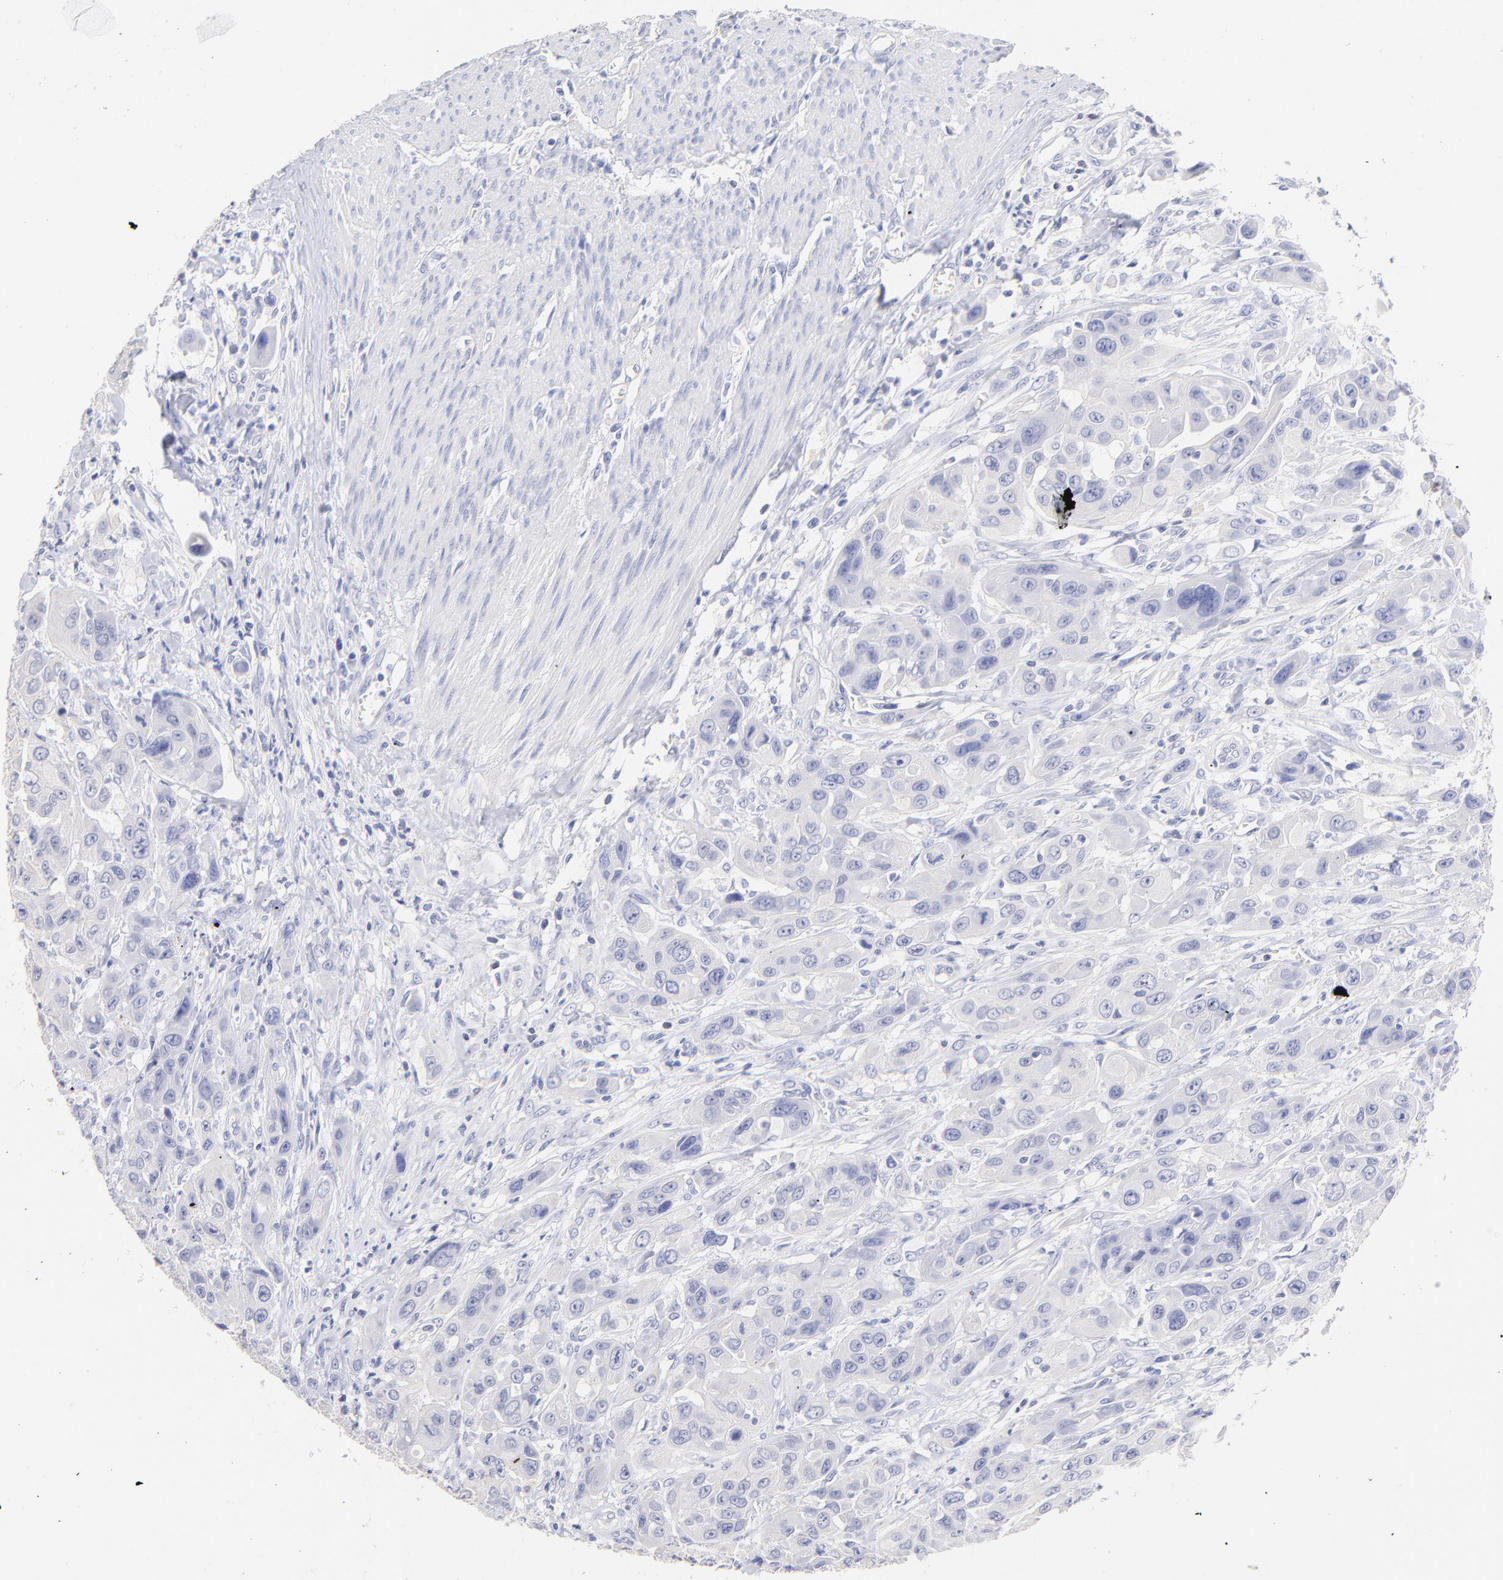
{"staining": {"intensity": "negative", "quantity": "none", "location": "none"}, "tissue": "urothelial cancer", "cell_type": "Tumor cells", "image_type": "cancer", "snomed": [{"axis": "morphology", "description": "Urothelial carcinoma, High grade"}, {"axis": "topography", "description": "Urinary bladder"}], "caption": "Tumor cells show no significant protein staining in urothelial cancer.", "gene": "CFAP57", "patient": {"sex": "male", "age": 73}}